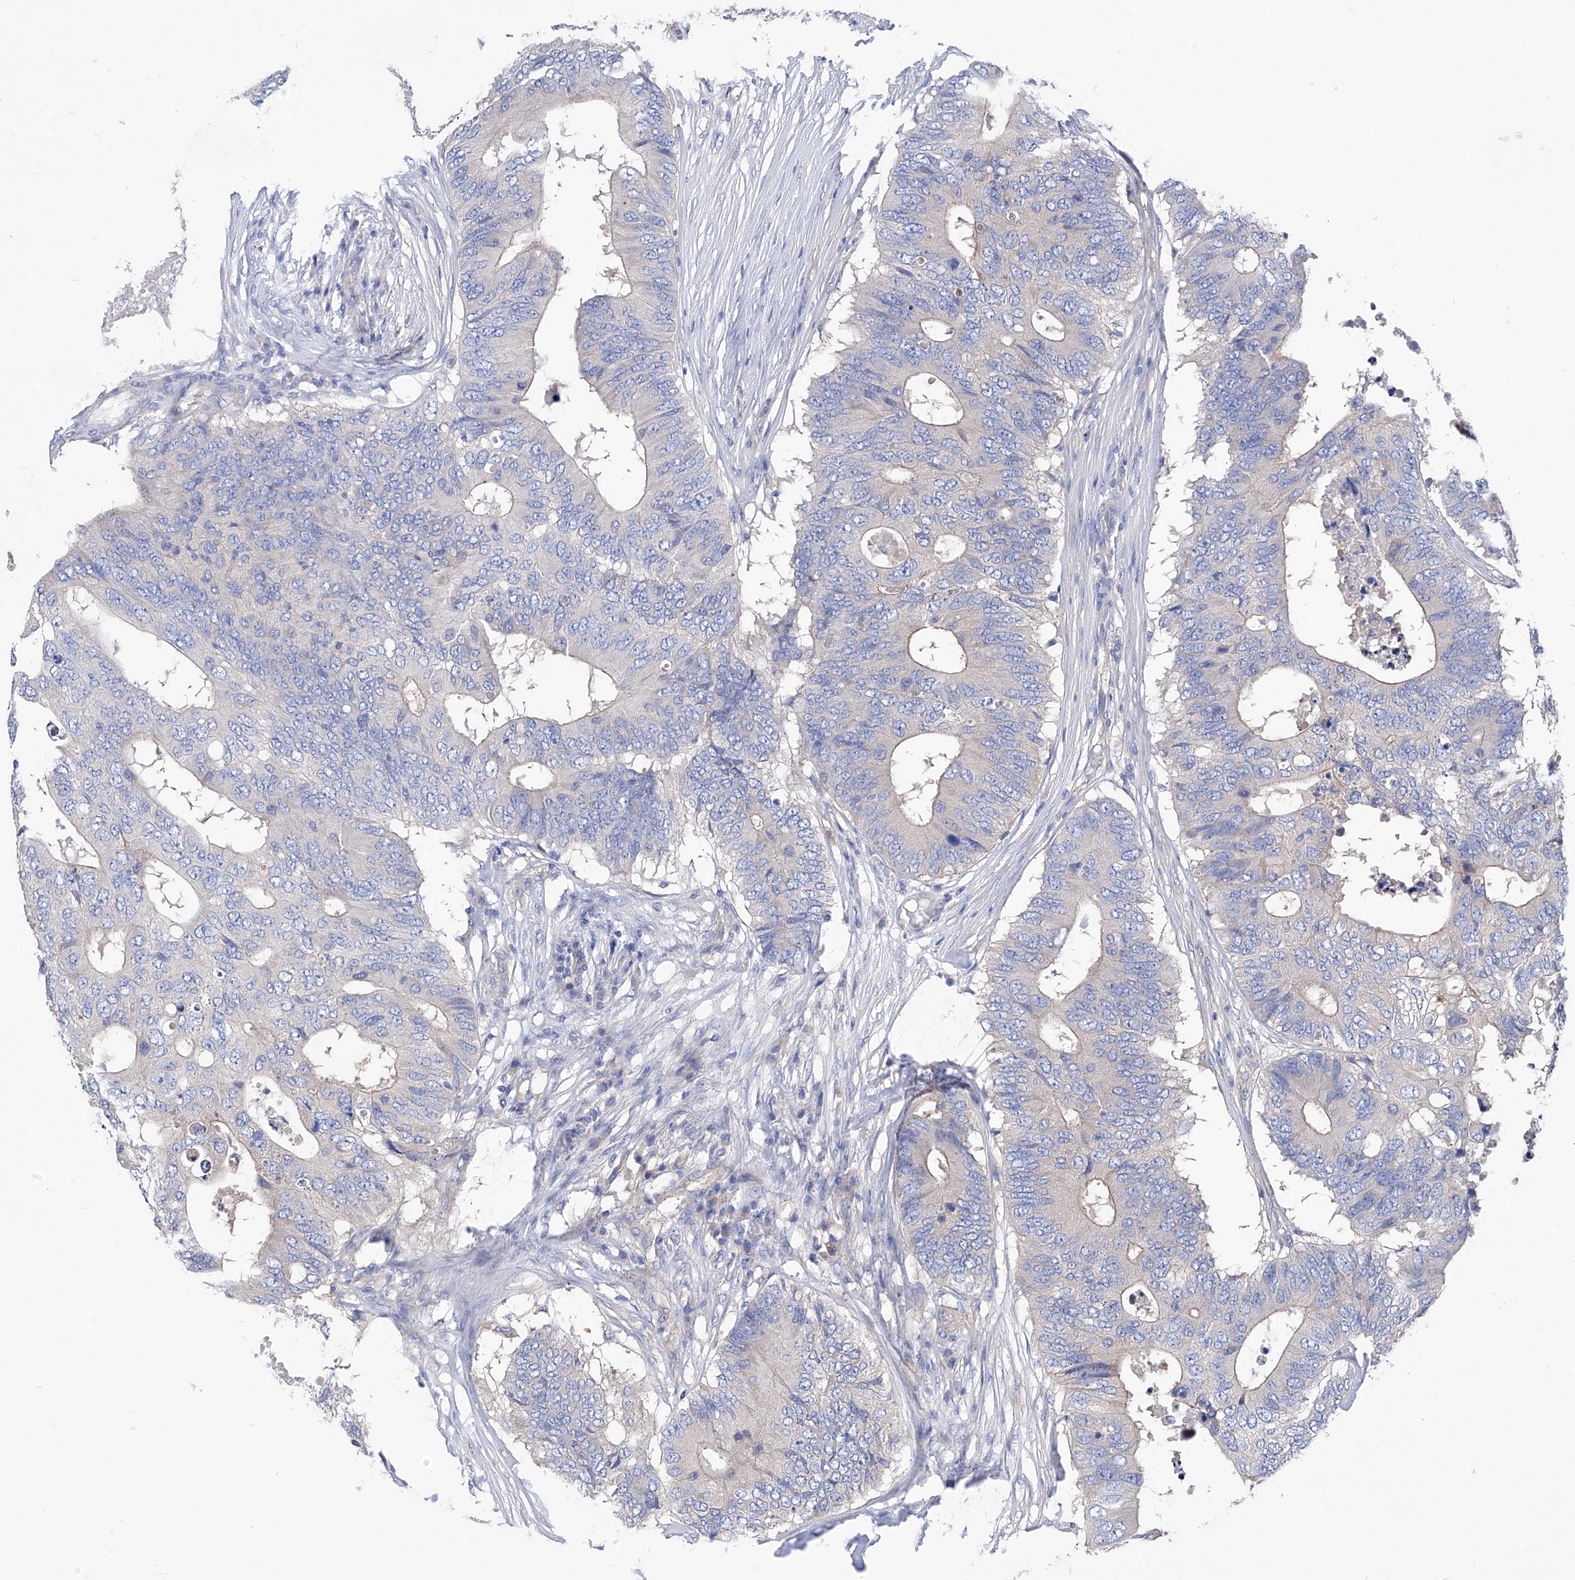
{"staining": {"intensity": "weak", "quantity": "<25%", "location": "cytoplasmic/membranous"}, "tissue": "colorectal cancer", "cell_type": "Tumor cells", "image_type": "cancer", "snomed": [{"axis": "morphology", "description": "Adenocarcinoma, NOS"}, {"axis": "topography", "description": "Colon"}], "caption": "This is a histopathology image of IHC staining of colorectal cancer, which shows no positivity in tumor cells.", "gene": "XPNPEP1", "patient": {"sex": "male", "age": 71}}